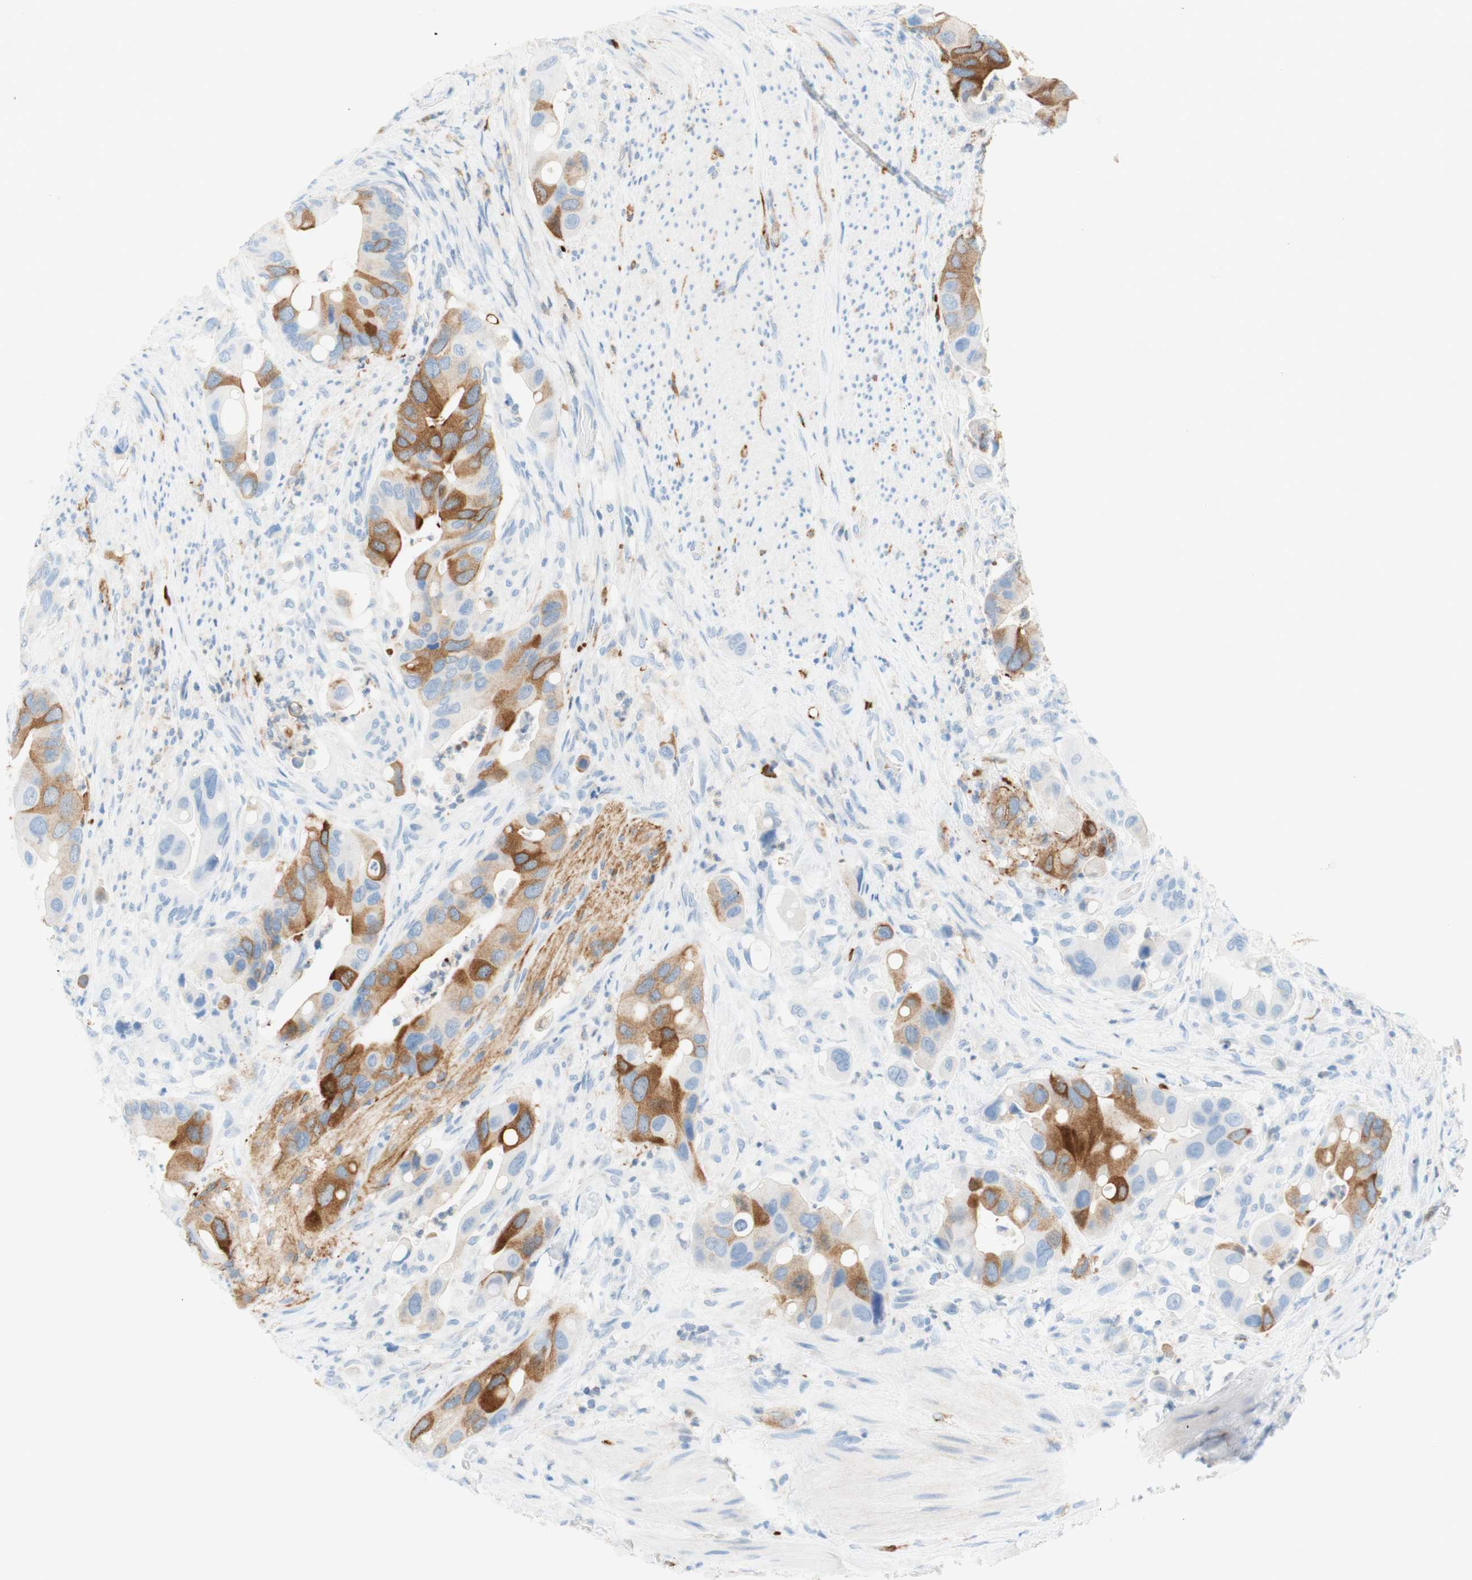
{"staining": {"intensity": "moderate", "quantity": "<25%", "location": "cytoplasmic/membranous"}, "tissue": "colorectal cancer", "cell_type": "Tumor cells", "image_type": "cancer", "snomed": [{"axis": "morphology", "description": "Adenocarcinoma, NOS"}, {"axis": "topography", "description": "Rectum"}], "caption": "The immunohistochemical stain labels moderate cytoplasmic/membranous positivity in tumor cells of colorectal adenocarcinoma tissue.", "gene": "STMN1", "patient": {"sex": "female", "age": 57}}